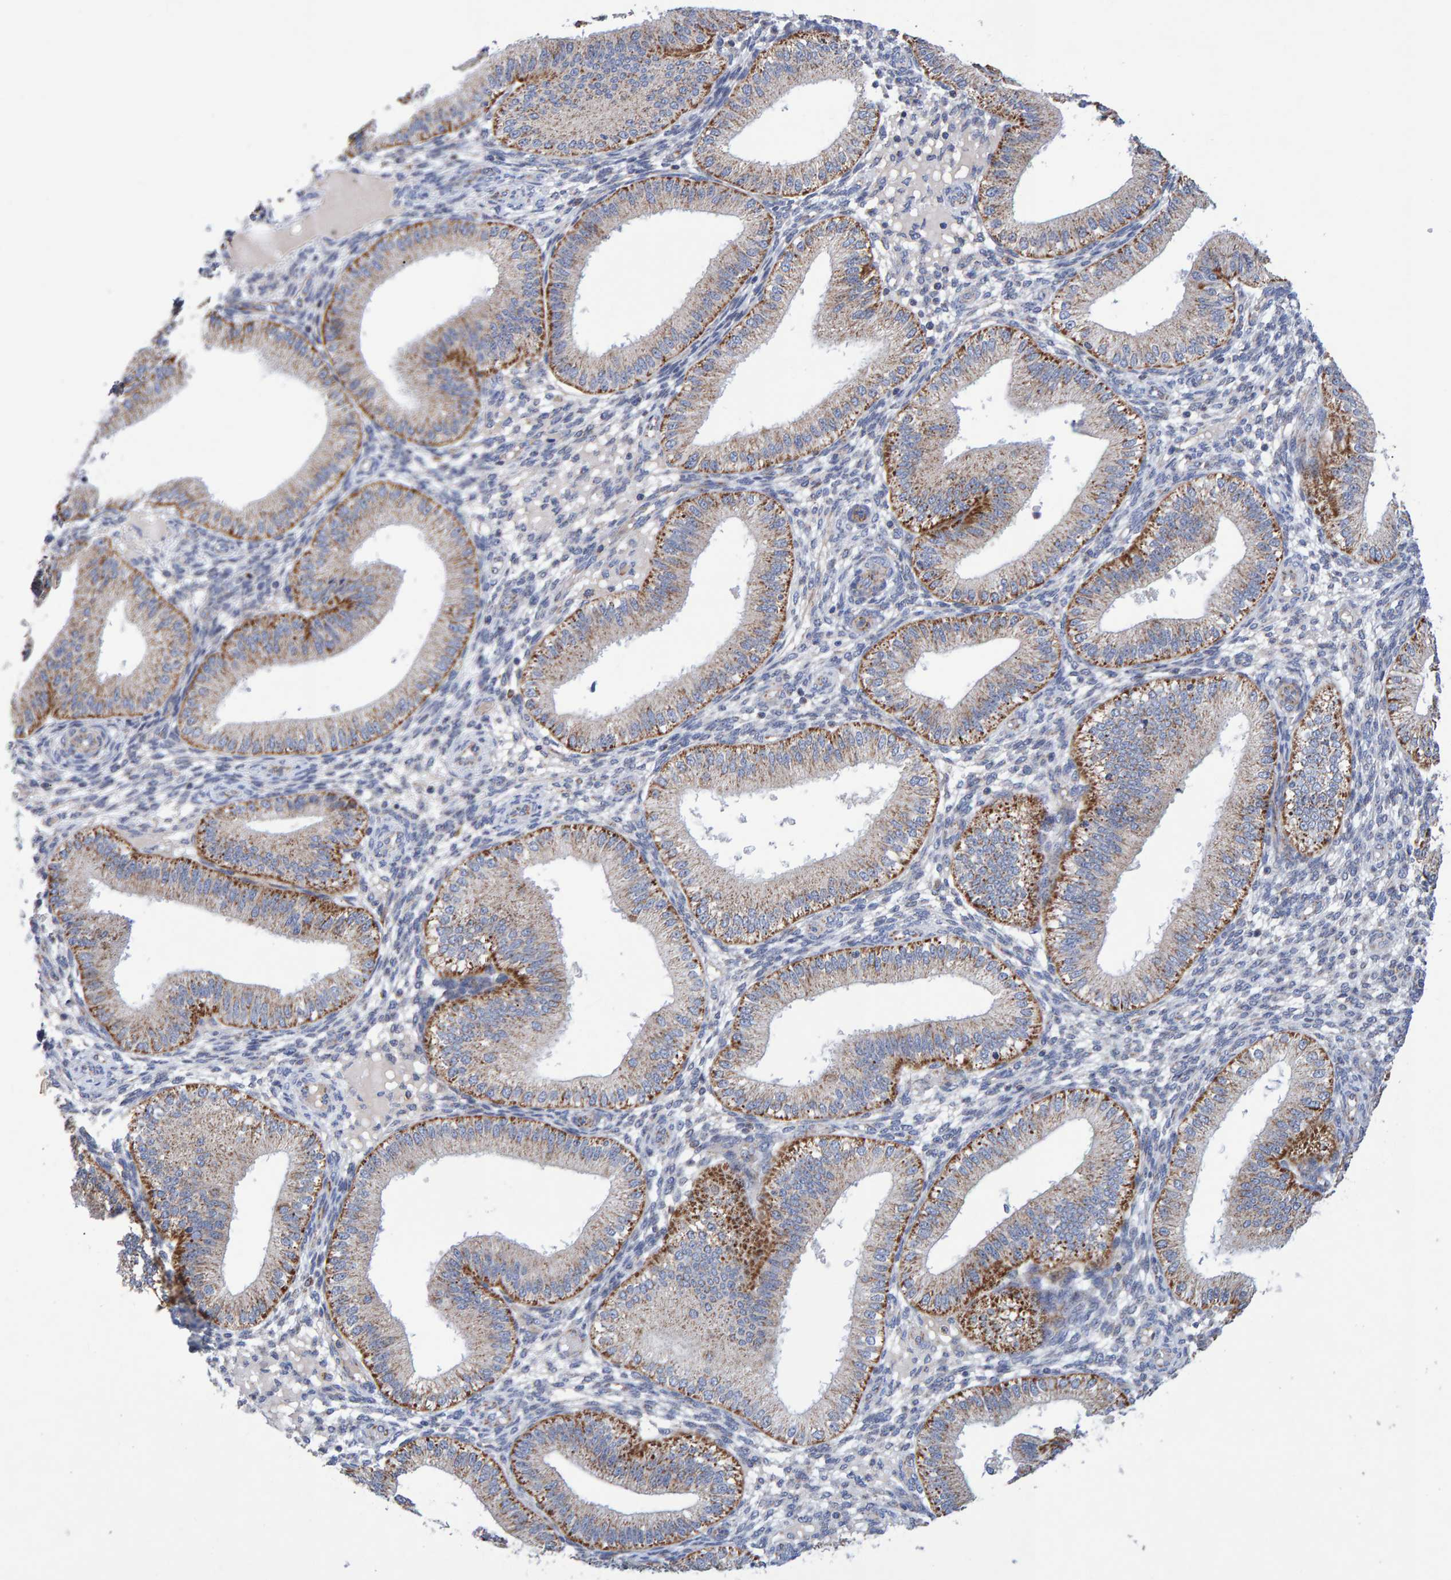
{"staining": {"intensity": "negative", "quantity": "none", "location": "none"}, "tissue": "endometrium", "cell_type": "Cells in endometrial stroma", "image_type": "normal", "snomed": [{"axis": "morphology", "description": "Normal tissue, NOS"}, {"axis": "topography", "description": "Endometrium"}], "caption": "Endometrium was stained to show a protein in brown. There is no significant expression in cells in endometrial stroma. The staining is performed using DAB brown chromogen with nuclei counter-stained in using hematoxylin.", "gene": "EFR3A", "patient": {"sex": "female", "age": 39}}